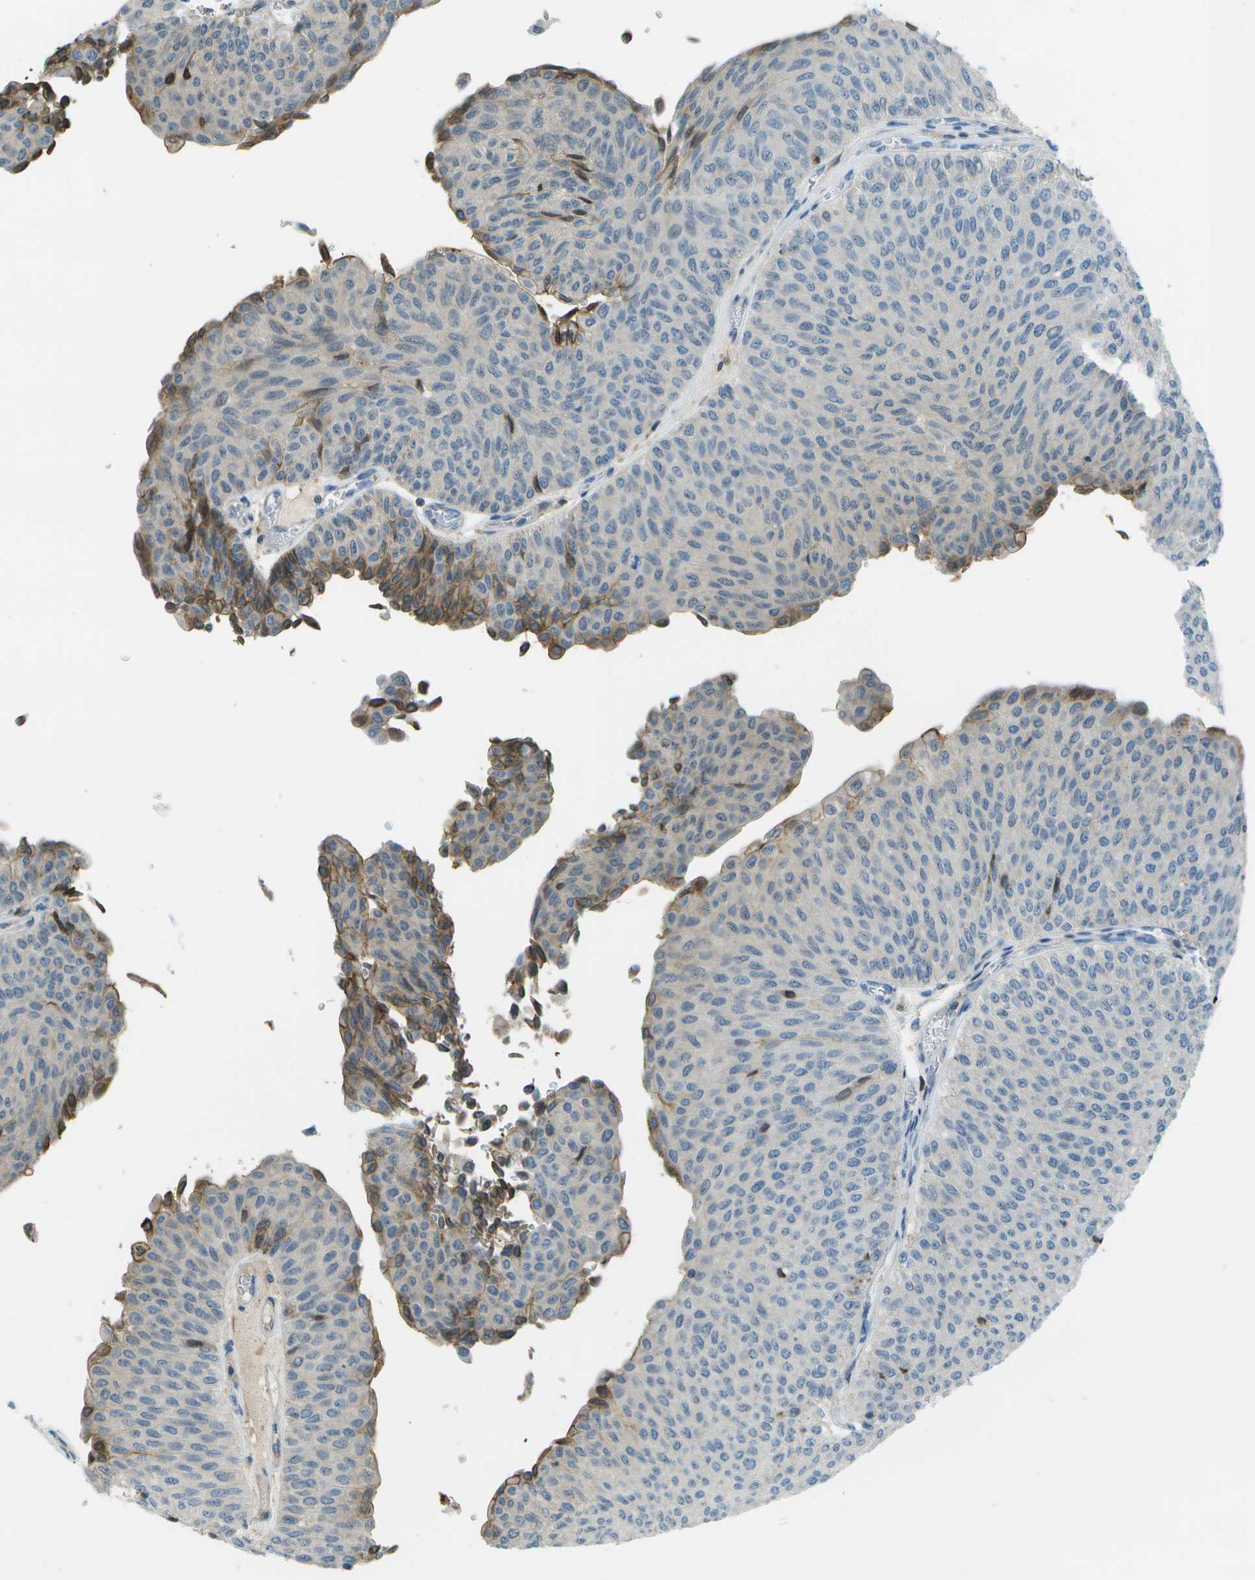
{"staining": {"intensity": "moderate", "quantity": "<25%", "location": "cytoplasmic/membranous"}, "tissue": "urothelial cancer", "cell_type": "Tumor cells", "image_type": "cancer", "snomed": [{"axis": "morphology", "description": "Urothelial carcinoma, Low grade"}, {"axis": "topography", "description": "Urinary bladder"}], "caption": "Human urothelial cancer stained with a protein marker exhibits moderate staining in tumor cells.", "gene": "LRRC66", "patient": {"sex": "male", "age": 78}}